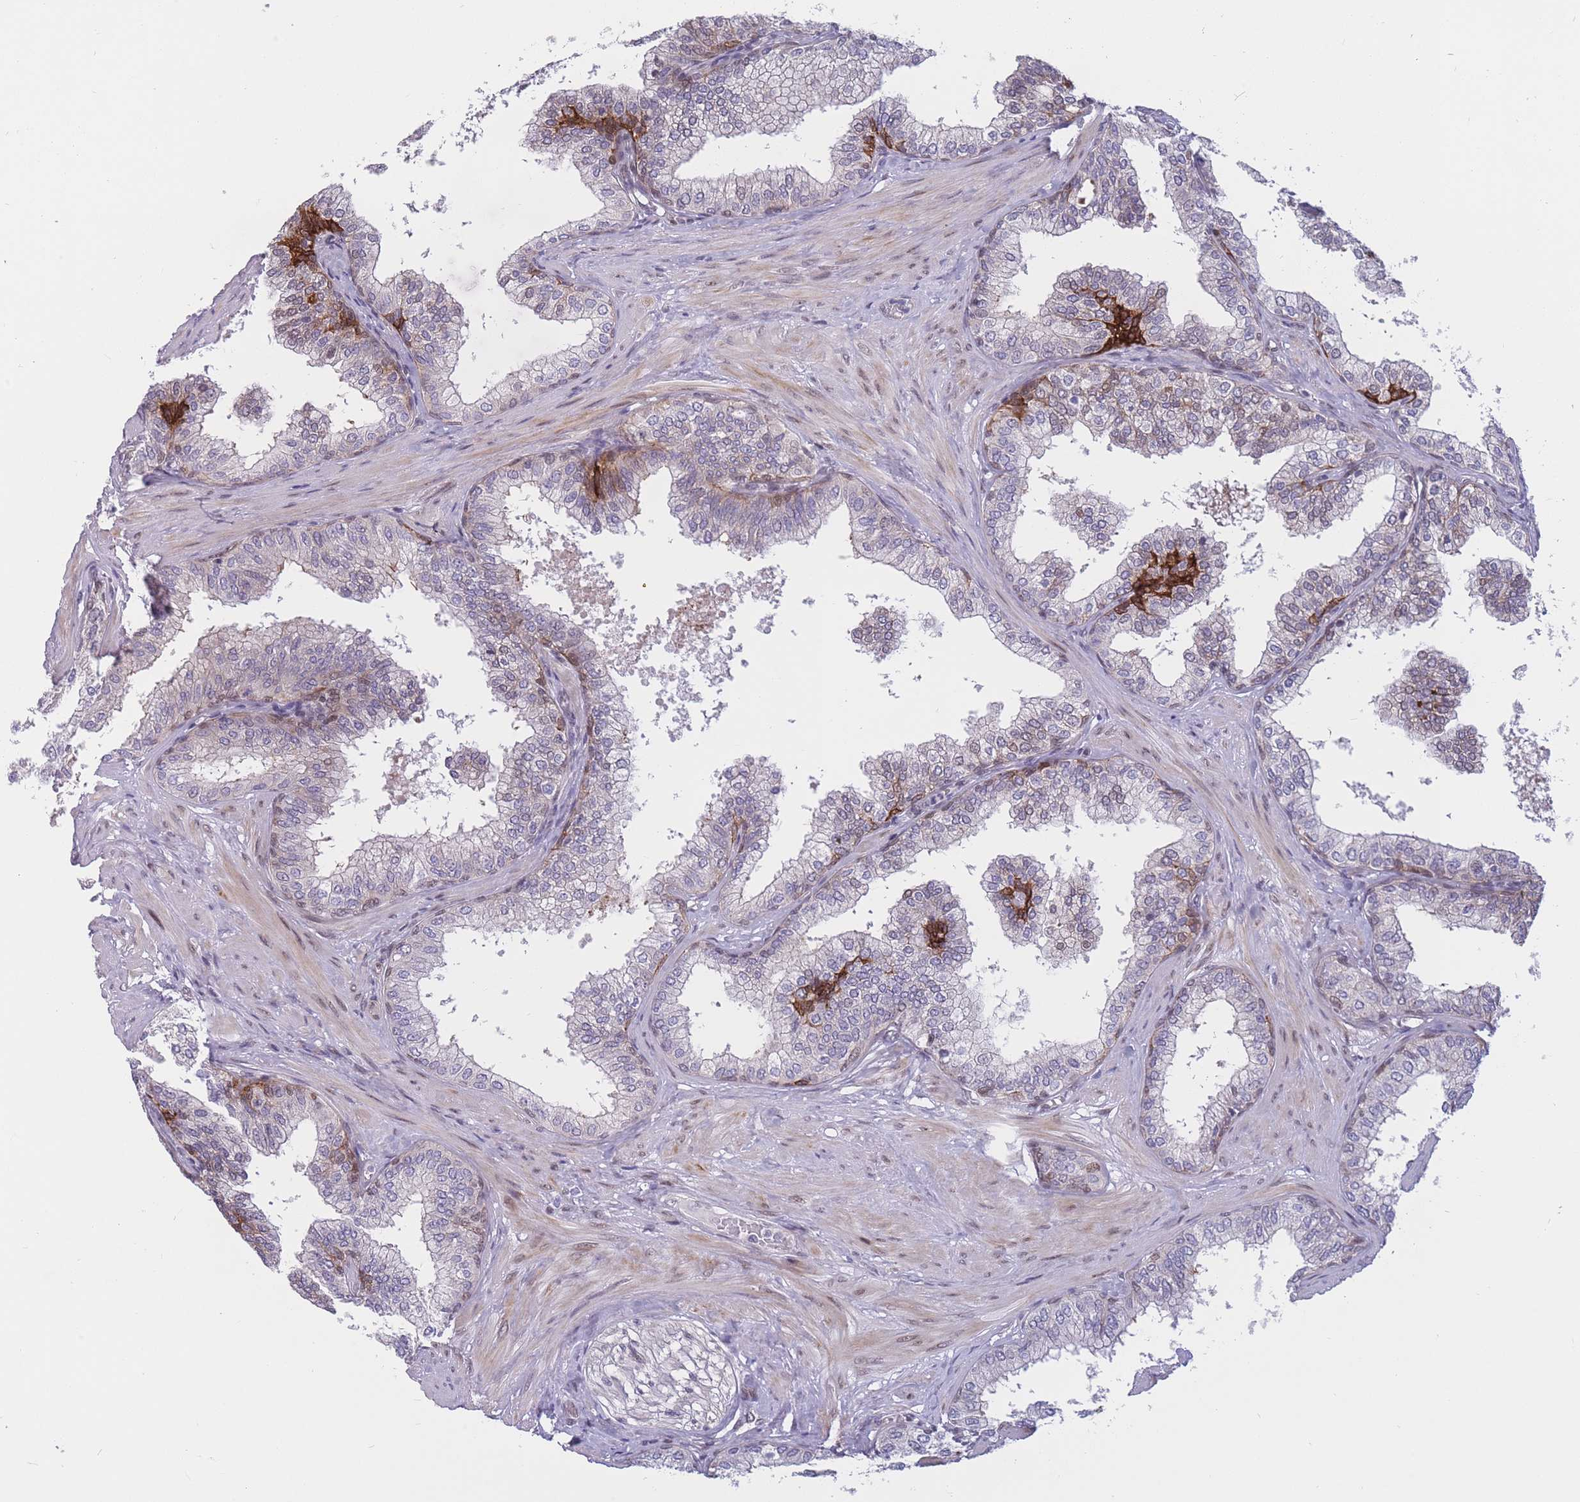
{"staining": {"intensity": "moderate", "quantity": "<25%", "location": "cytoplasmic/membranous,nuclear"}, "tissue": "prostate", "cell_type": "Glandular cells", "image_type": "normal", "snomed": [{"axis": "morphology", "description": "Normal tissue, NOS"}, {"axis": "topography", "description": "Prostate"}], "caption": "High-magnification brightfield microscopy of unremarkable prostate stained with DAB (3,3'-diaminobenzidine) (brown) and counterstained with hematoxylin (blue). glandular cells exhibit moderate cytoplasmic/membranous,nuclear staining is seen in about<25% of cells.", "gene": "BCL9L", "patient": {"sex": "male", "age": 60}}